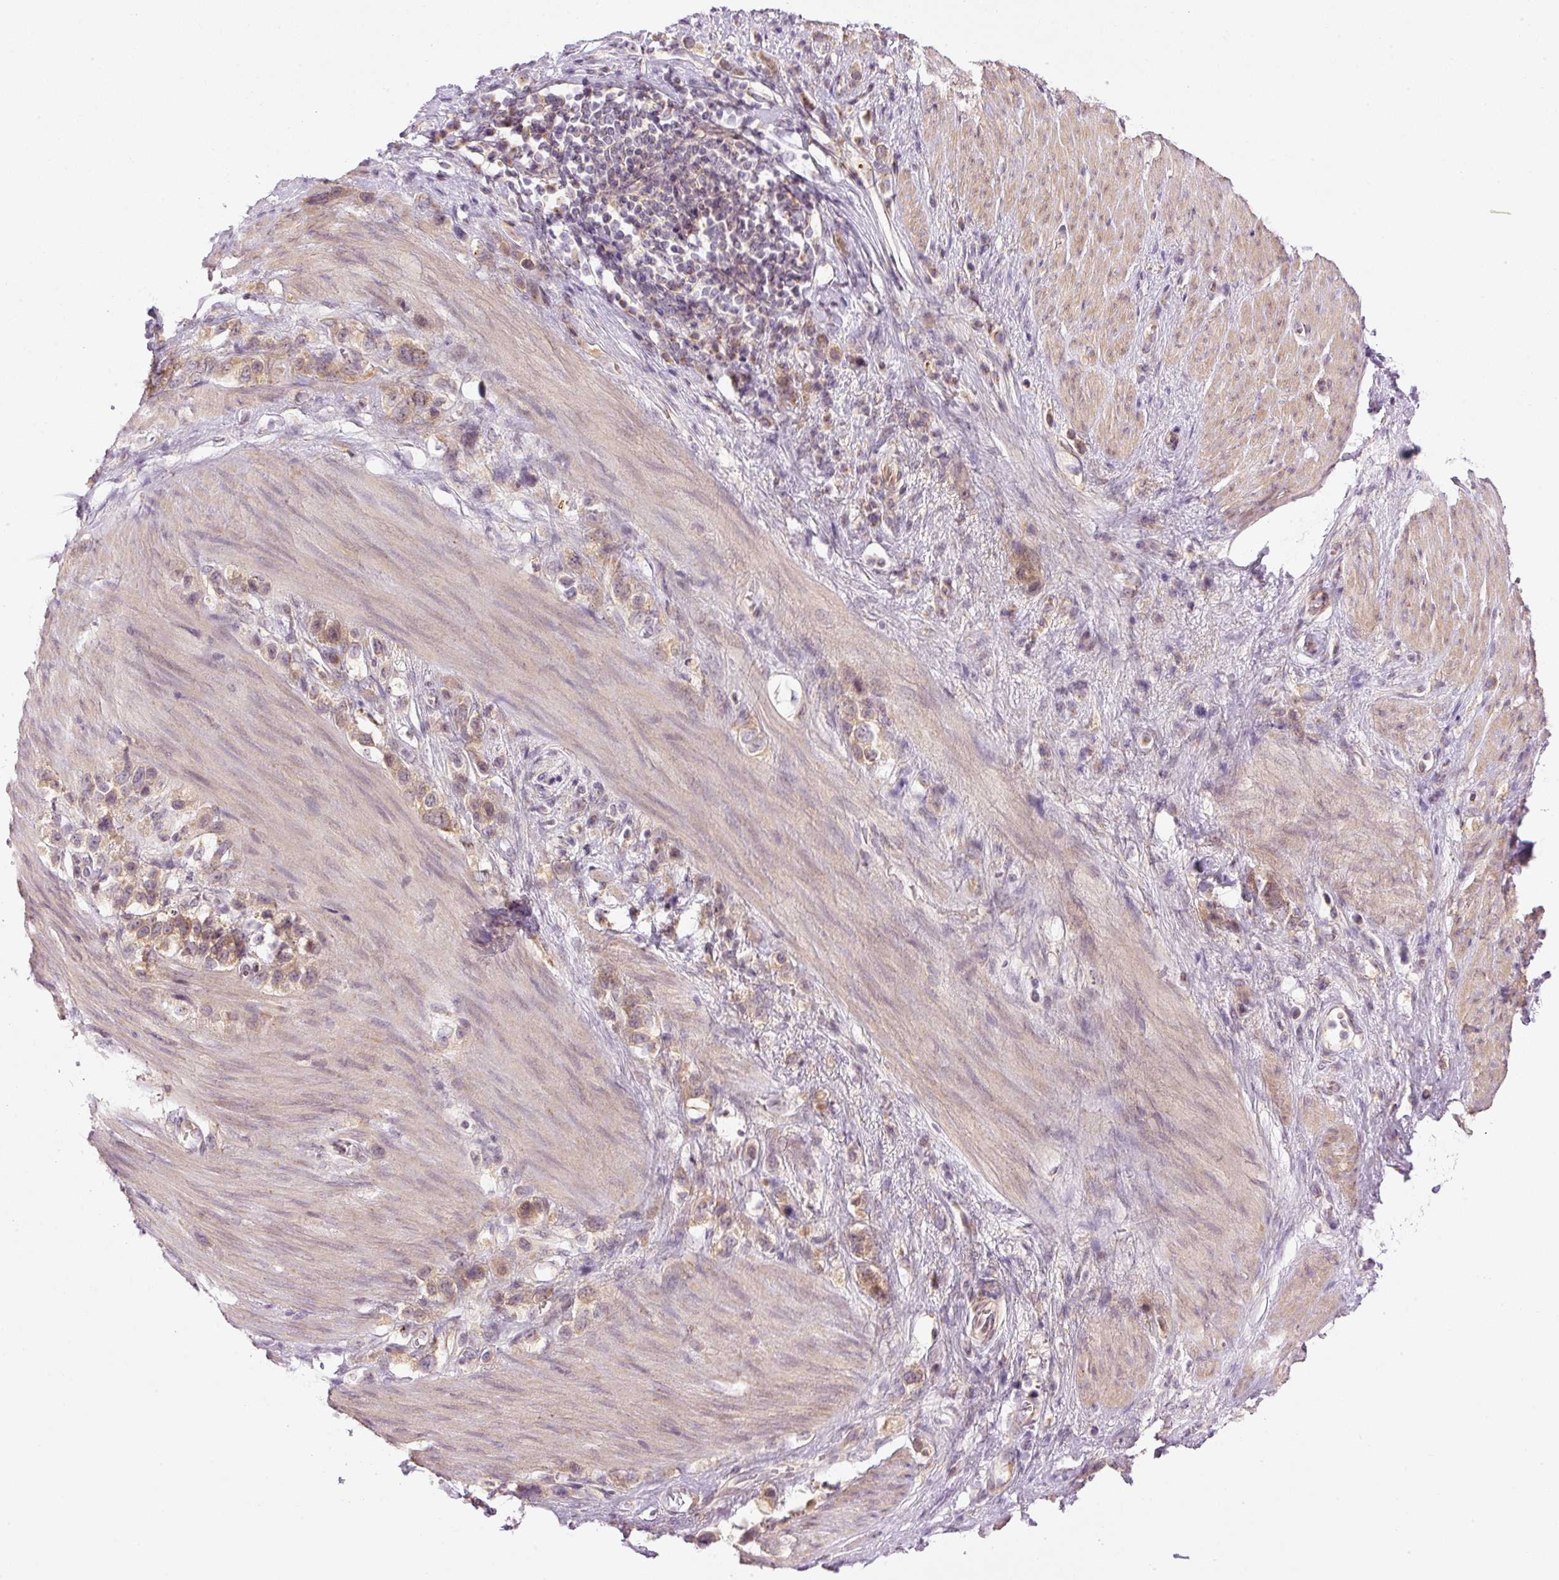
{"staining": {"intensity": "moderate", "quantity": ">75%", "location": "cytoplasmic/membranous"}, "tissue": "stomach cancer", "cell_type": "Tumor cells", "image_type": "cancer", "snomed": [{"axis": "morphology", "description": "Adenocarcinoma, NOS"}, {"axis": "topography", "description": "Stomach"}], "caption": "Stomach cancer was stained to show a protein in brown. There is medium levels of moderate cytoplasmic/membranous expression in approximately >75% of tumor cells. The protein of interest is stained brown, and the nuclei are stained in blue (DAB (3,3'-diaminobenzidine) IHC with brightfield microscopy, high magnification).", "gene": "MZT2B", "patient": {"sex": "female", "age": 65}}